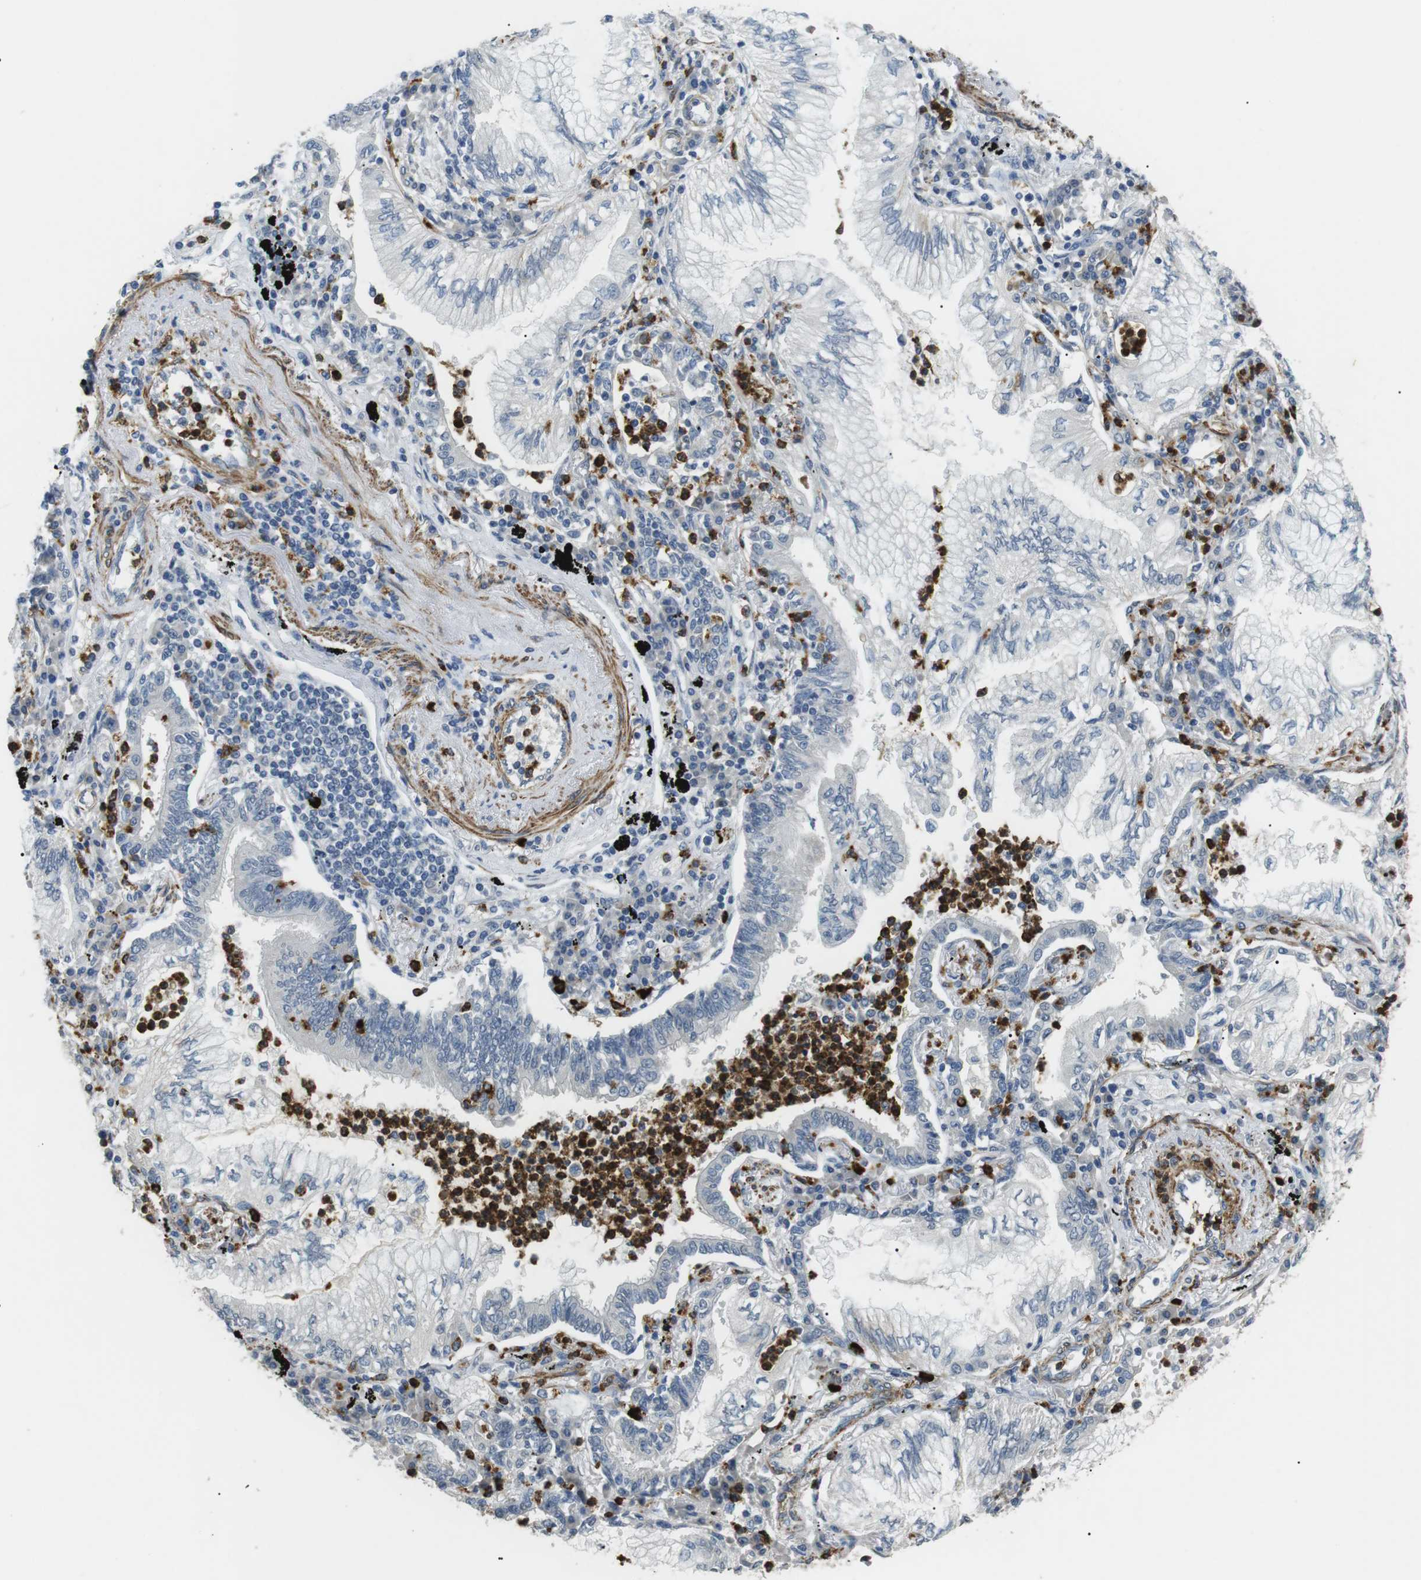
{"staining": {"intensity": "negative", "quantity": "none", "location": "none"}, "tissue": "lung cancer", "cell_type": "Tumor cells", "image_type": "cancer", "snomed": [{"axis": "morphology", "description": "Normal tissue, NOS"}, {"axis": "morphology", "description": "Adenocarcinoma, NOS"}, {"axis": "topography", "description": "Bronchus"}, {"axis": "topography", "description": "Lung"}], "caption": "Human adenocarcinoma (lung) stained for a protein using immunohistochemistry shows no expression in tumor cells.", "gene": "GZMM", "patient": {"sex": "female", "age": 70}}